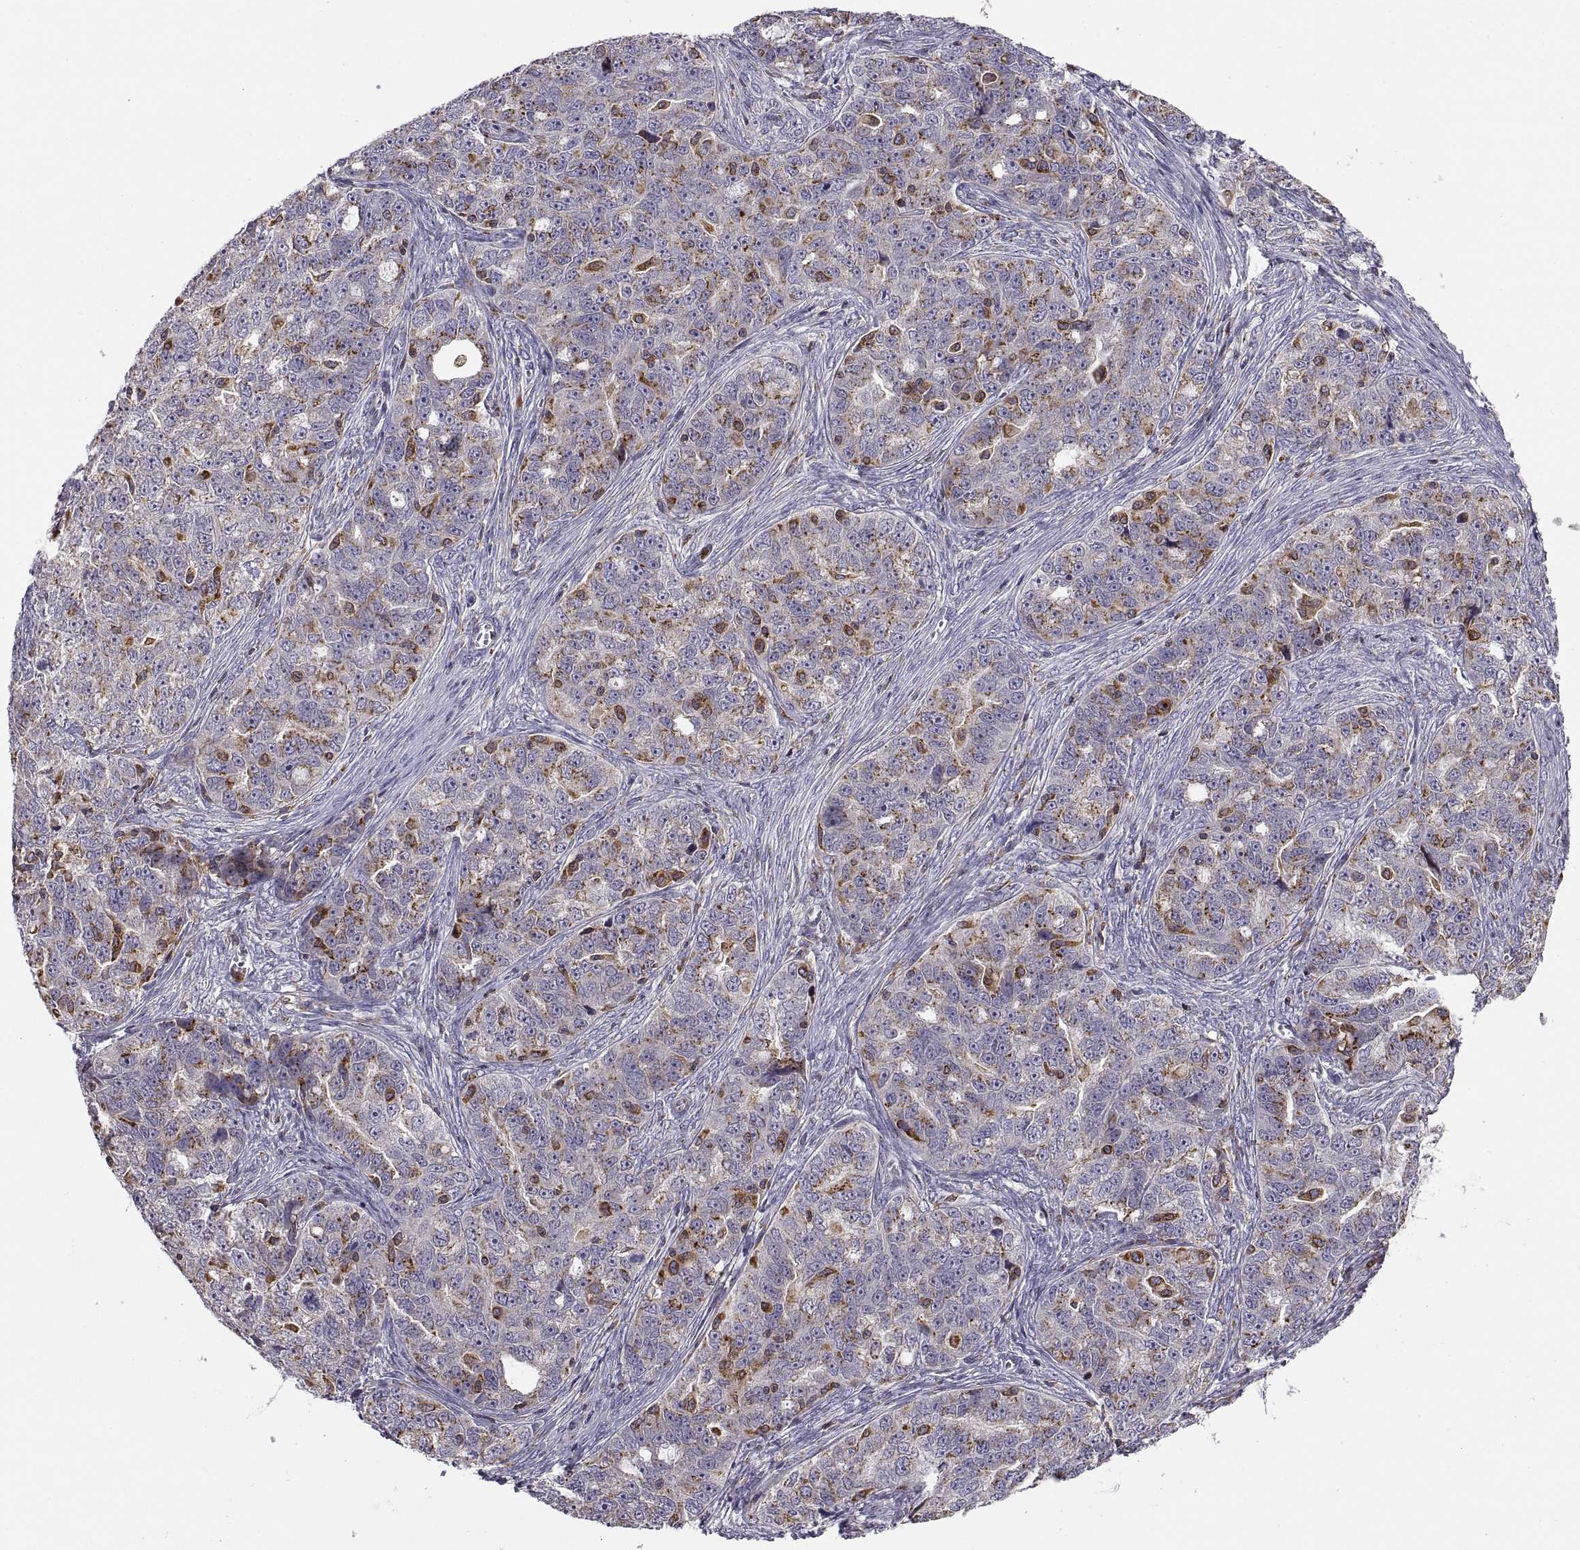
{"staining": {"intensity": "moderate", "quantity": "<25%", "location": "cytoplasmic/membranous"}, "tissue": "ovarian cancer", "cell_type": "Tumor cells", "image_type": "cancer", "snomed": [{"axis": "morphology", "description": "Cystadenocarcinoma, serous, NOS"}, {"axis": "topography", "description": "Ovary"}], "caption": "Immunohistochemistry (IHC) of serous cystadenocarcinoma (ovarian) shows low levels of moderate cytoplasmic/membranous positivity in approximately <25% of tumor cells. The staining is performed using DAB (3,3'-diaminobenzidine) brown chromogen to label protein expression. The nuclei are counter-stained blue using hematoxylin.", "gene": "ACAP1", "patient": {"sex": "female", "age": 51}}